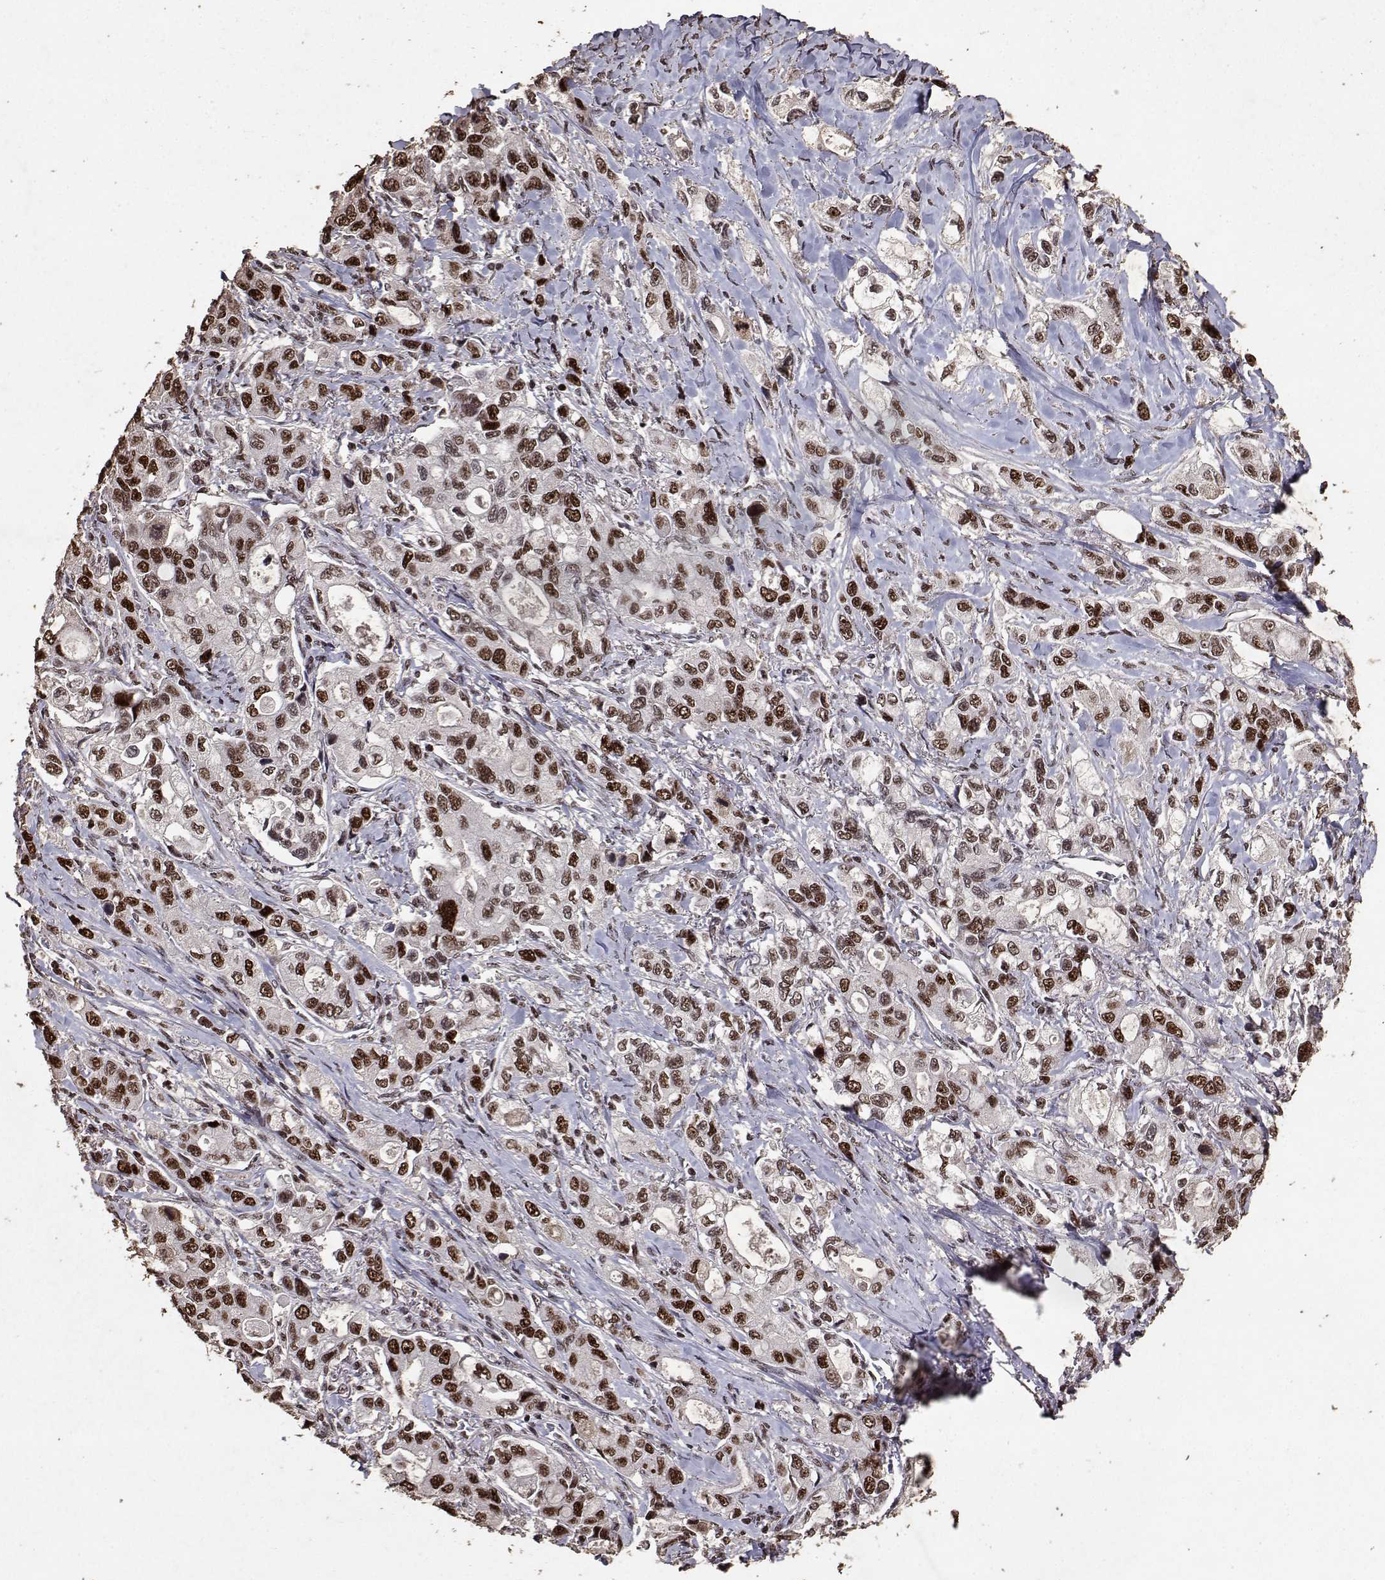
{"staining": {"intensity": "strong", "quantity": ">75%", "location": "nuclear"}, "tissue": "stomach cancer", "cell_type": "Tumor cells", "image_type": "cancer", "snomed": [{"axis": "morphology", "description": "Adenocarcinoma, NOS"}, {"axis": "topography", "description": "Stomach"}], "caption": "Adenocarcinoma (stomach) stained with a brown dye exhibits strong nuclear positive positivity in about >75% of tumor cells.", "gene": "TOE1", "patient": {"sex": "male", "age": 63}}